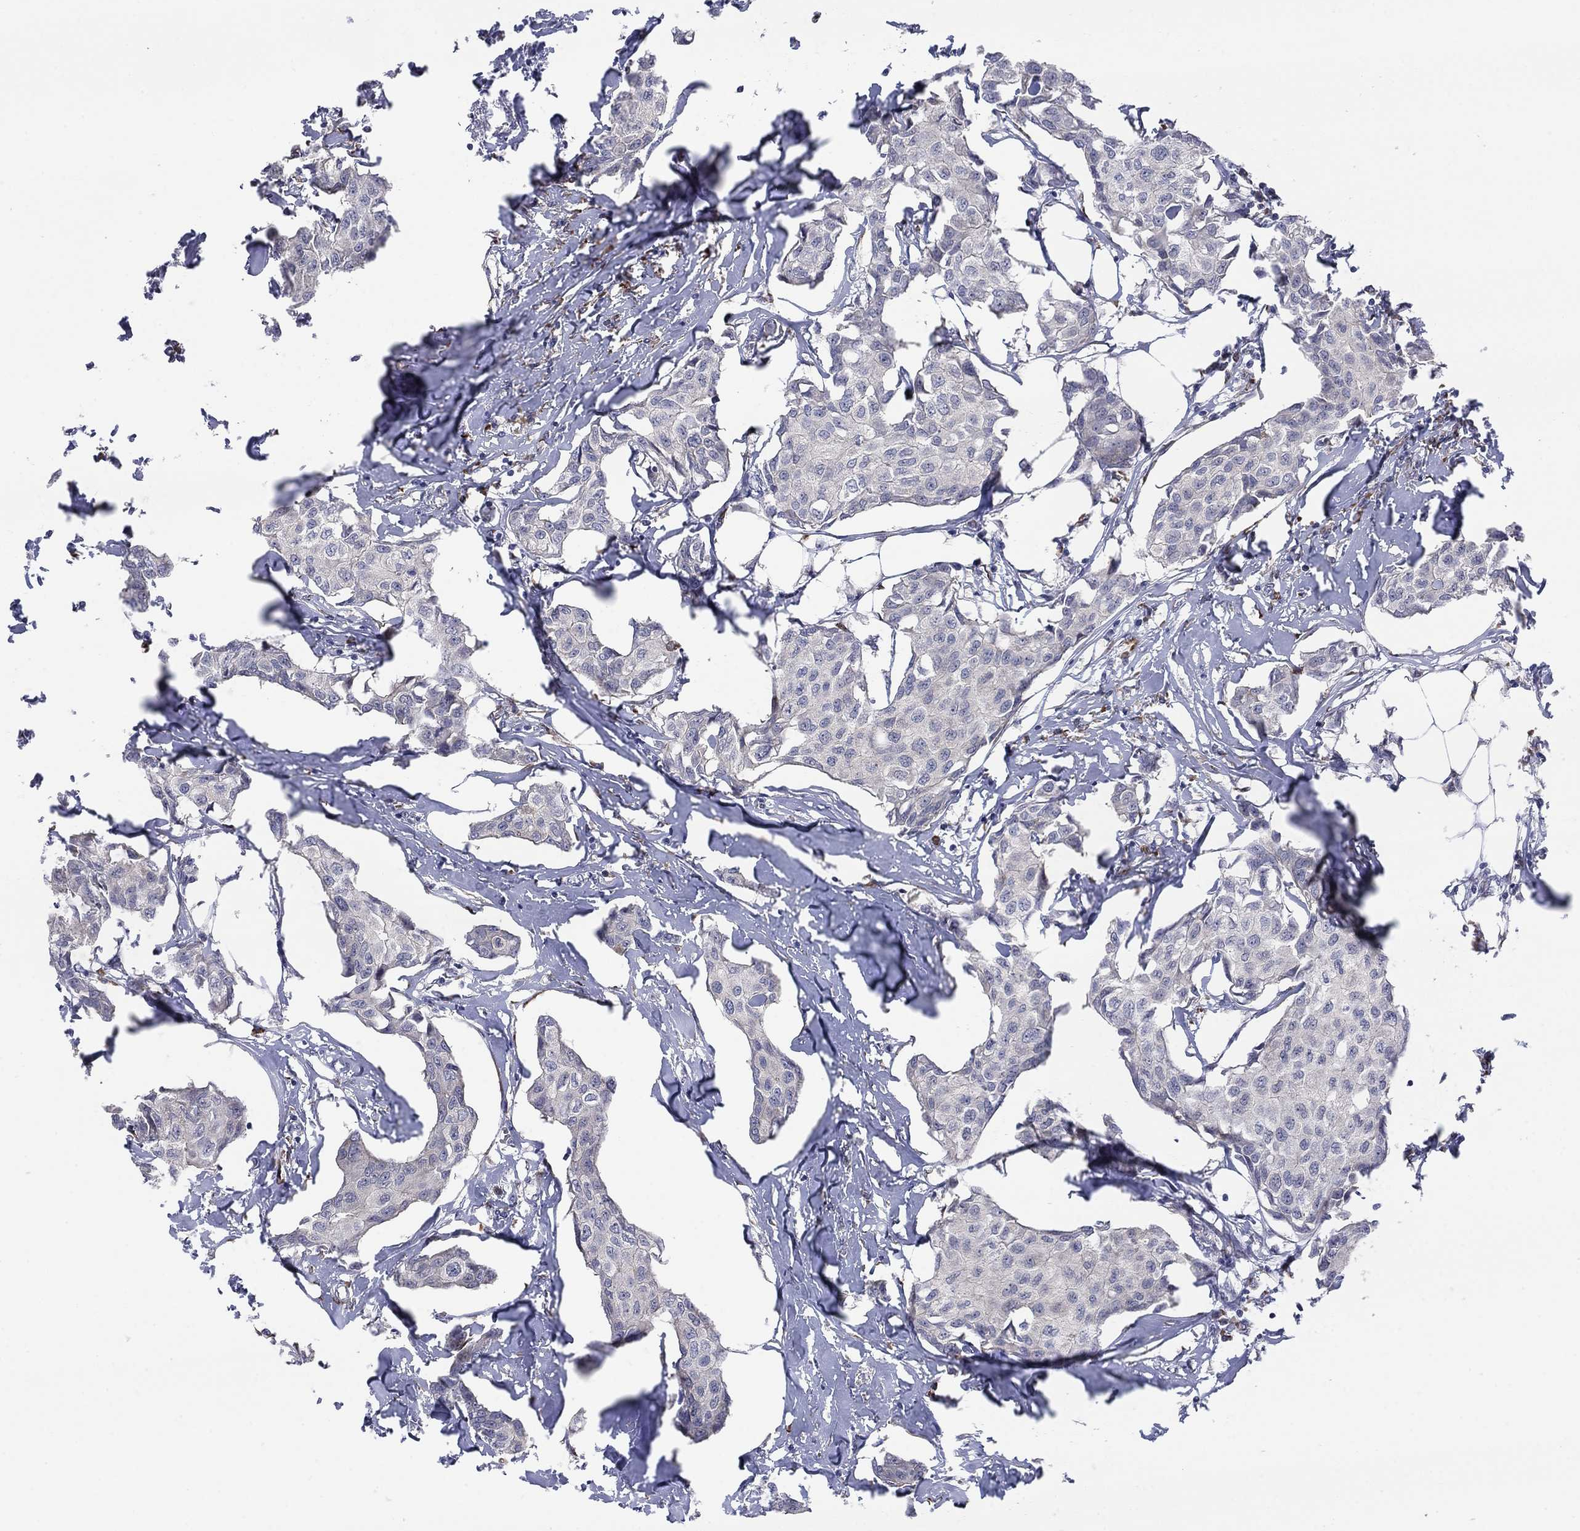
{"staining": {"intensity": "negative", "quantity": "none", "location": "none"}, "tissue": "breast cancer", "cell_type": "Tumor cells", "image_type": "cancer", "snomed": [{"axis": "morphology", "description": "Duct carcinoma"}, {"axis": "topography", "description": "Breast"}], "caption": "The photomicrograph displays no significant expression in tumor cells of breast cancer. Brightfield microscopy of IHC stained with DAB (3,3'-diaminobenzidine) (brown) and hematoxylin (blue), captured at high magnification.", "gene": "TTC21B", "patient": {"sex": "female", "age": 80}}